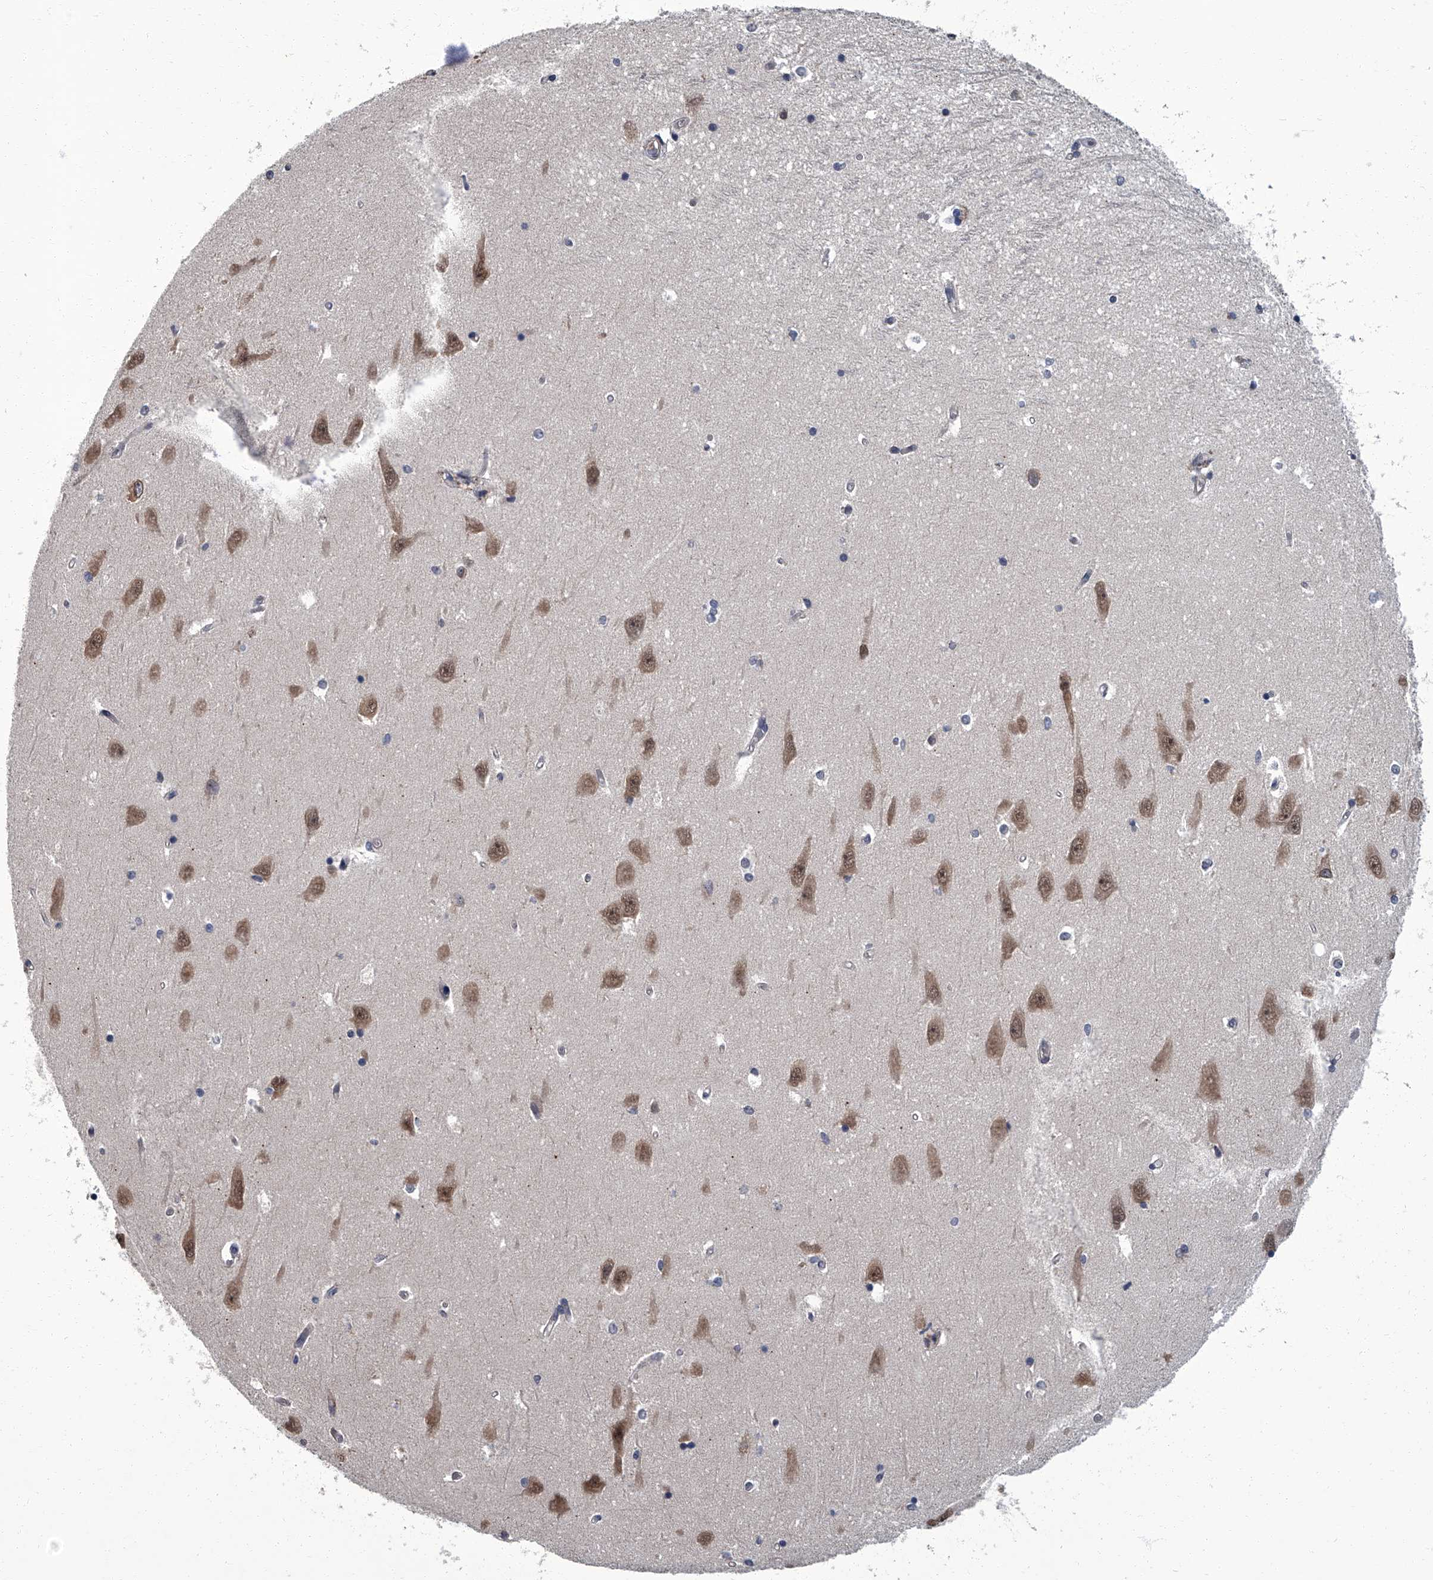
{"staining": {"intensity": "moderate", "quantity": "<25%", "location": "nuclear"}, "tissue": "hippocampus", "cell_type": "Glial cells", "image_type": "normal", "snomed": [{"axis": "morphology", "description": "Normal tissue, NOS"}, {"axis": "topography", "description": "Hippocampus"}], "caption": "Glial cells reveal low levels of moderate nuclear positivity in about <25% of cells in benign human hippocampus.", "gene": "ZNF274", "patient": {"sex": "male", "age": 45}}